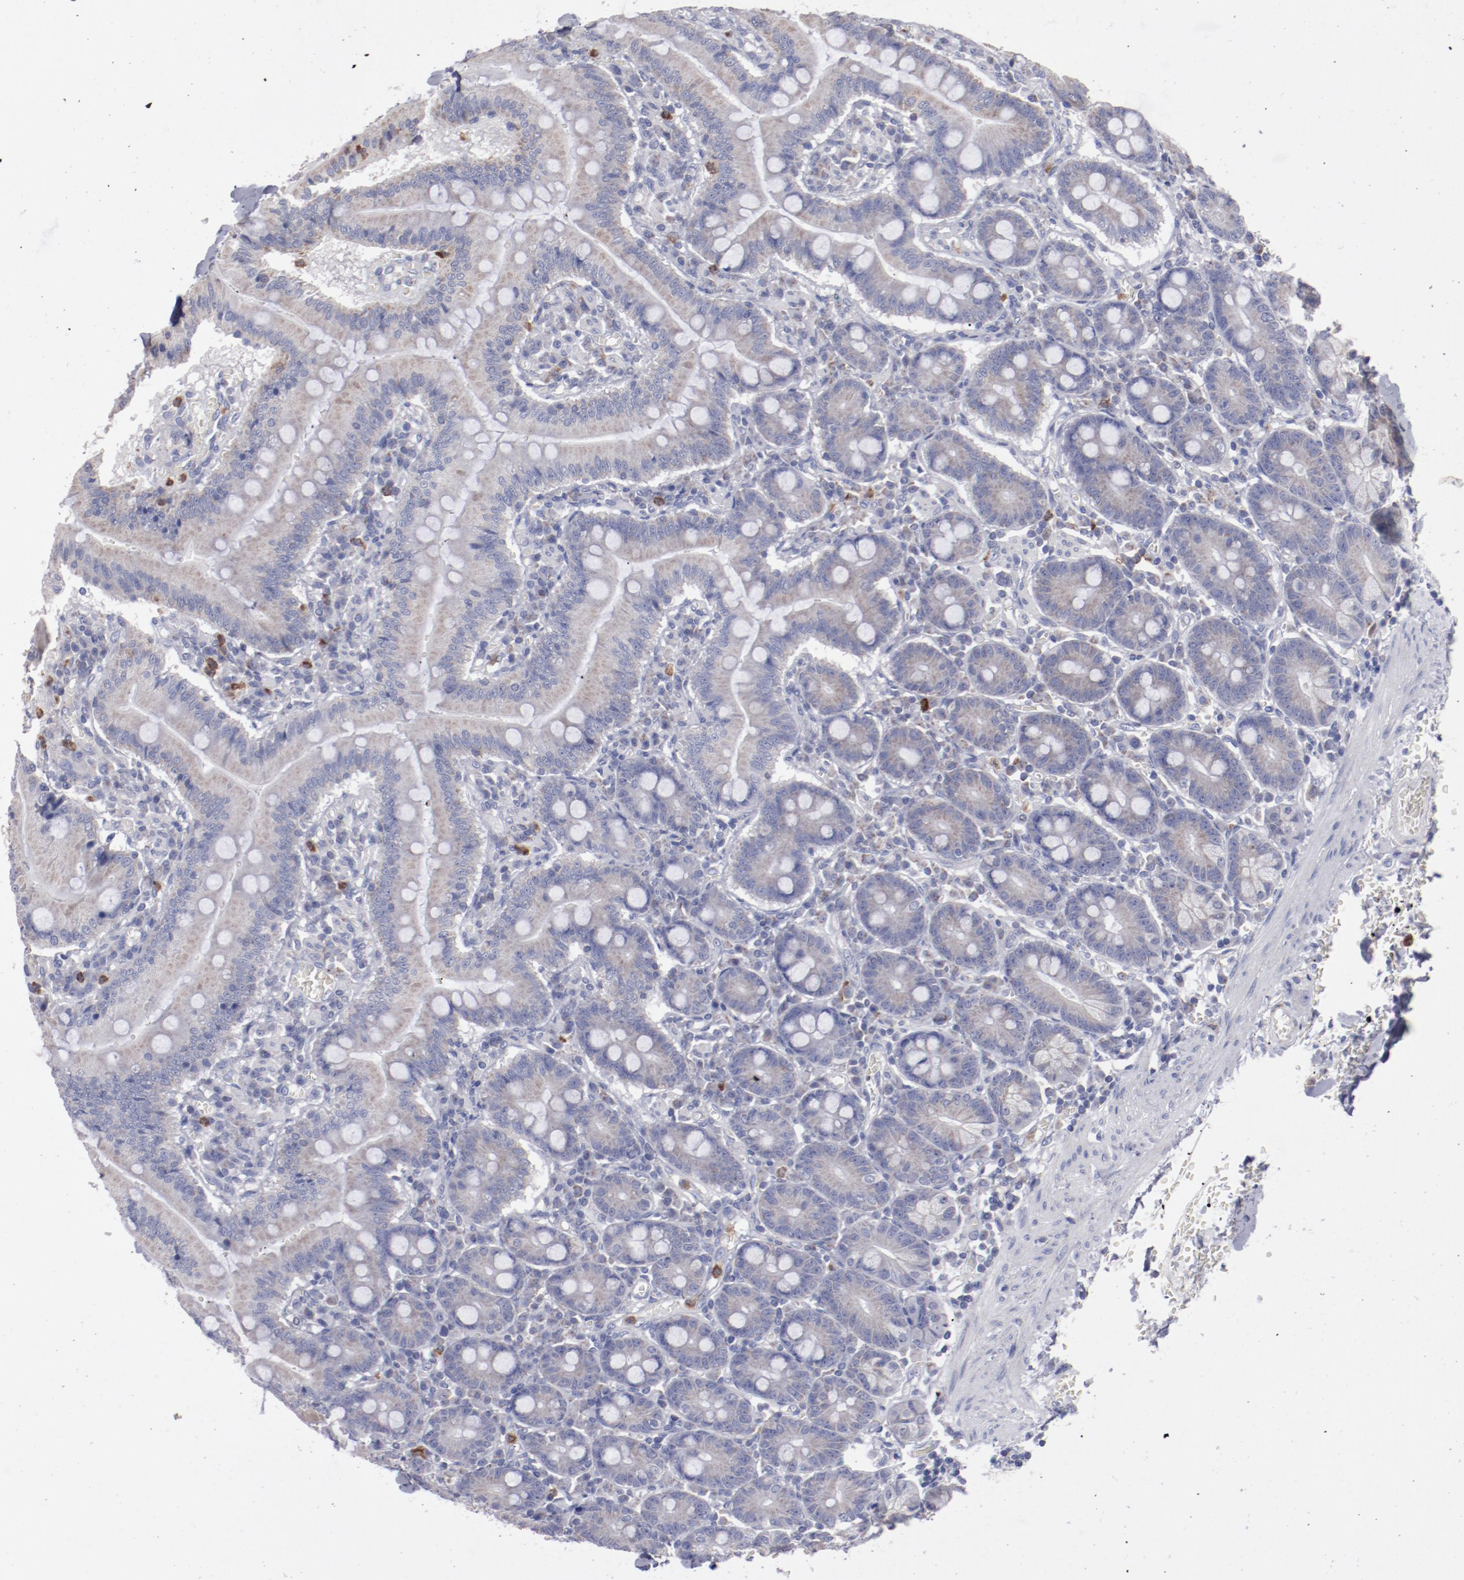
{"staining": {"intensity": "weak", "quantity": ">75%", "location": "cytoplasmic/membranous"}, "tissue": "small intestine", "cell_type": "Glandular cells", "image_type": "normal", "snomed": [{"axis": "morphology", "description": "Normal tissue, NOS"}, {"axis": "topography", "description": "Small intestine"}], "caption": "Immunohistochemical staining of benign small intestine demonstrates low levels of weak cytoplasmic/membranous positivity in approximately >75% of glandular cells.", "gene": "FGR", "patient": {"sex": "male", "age": 71}}